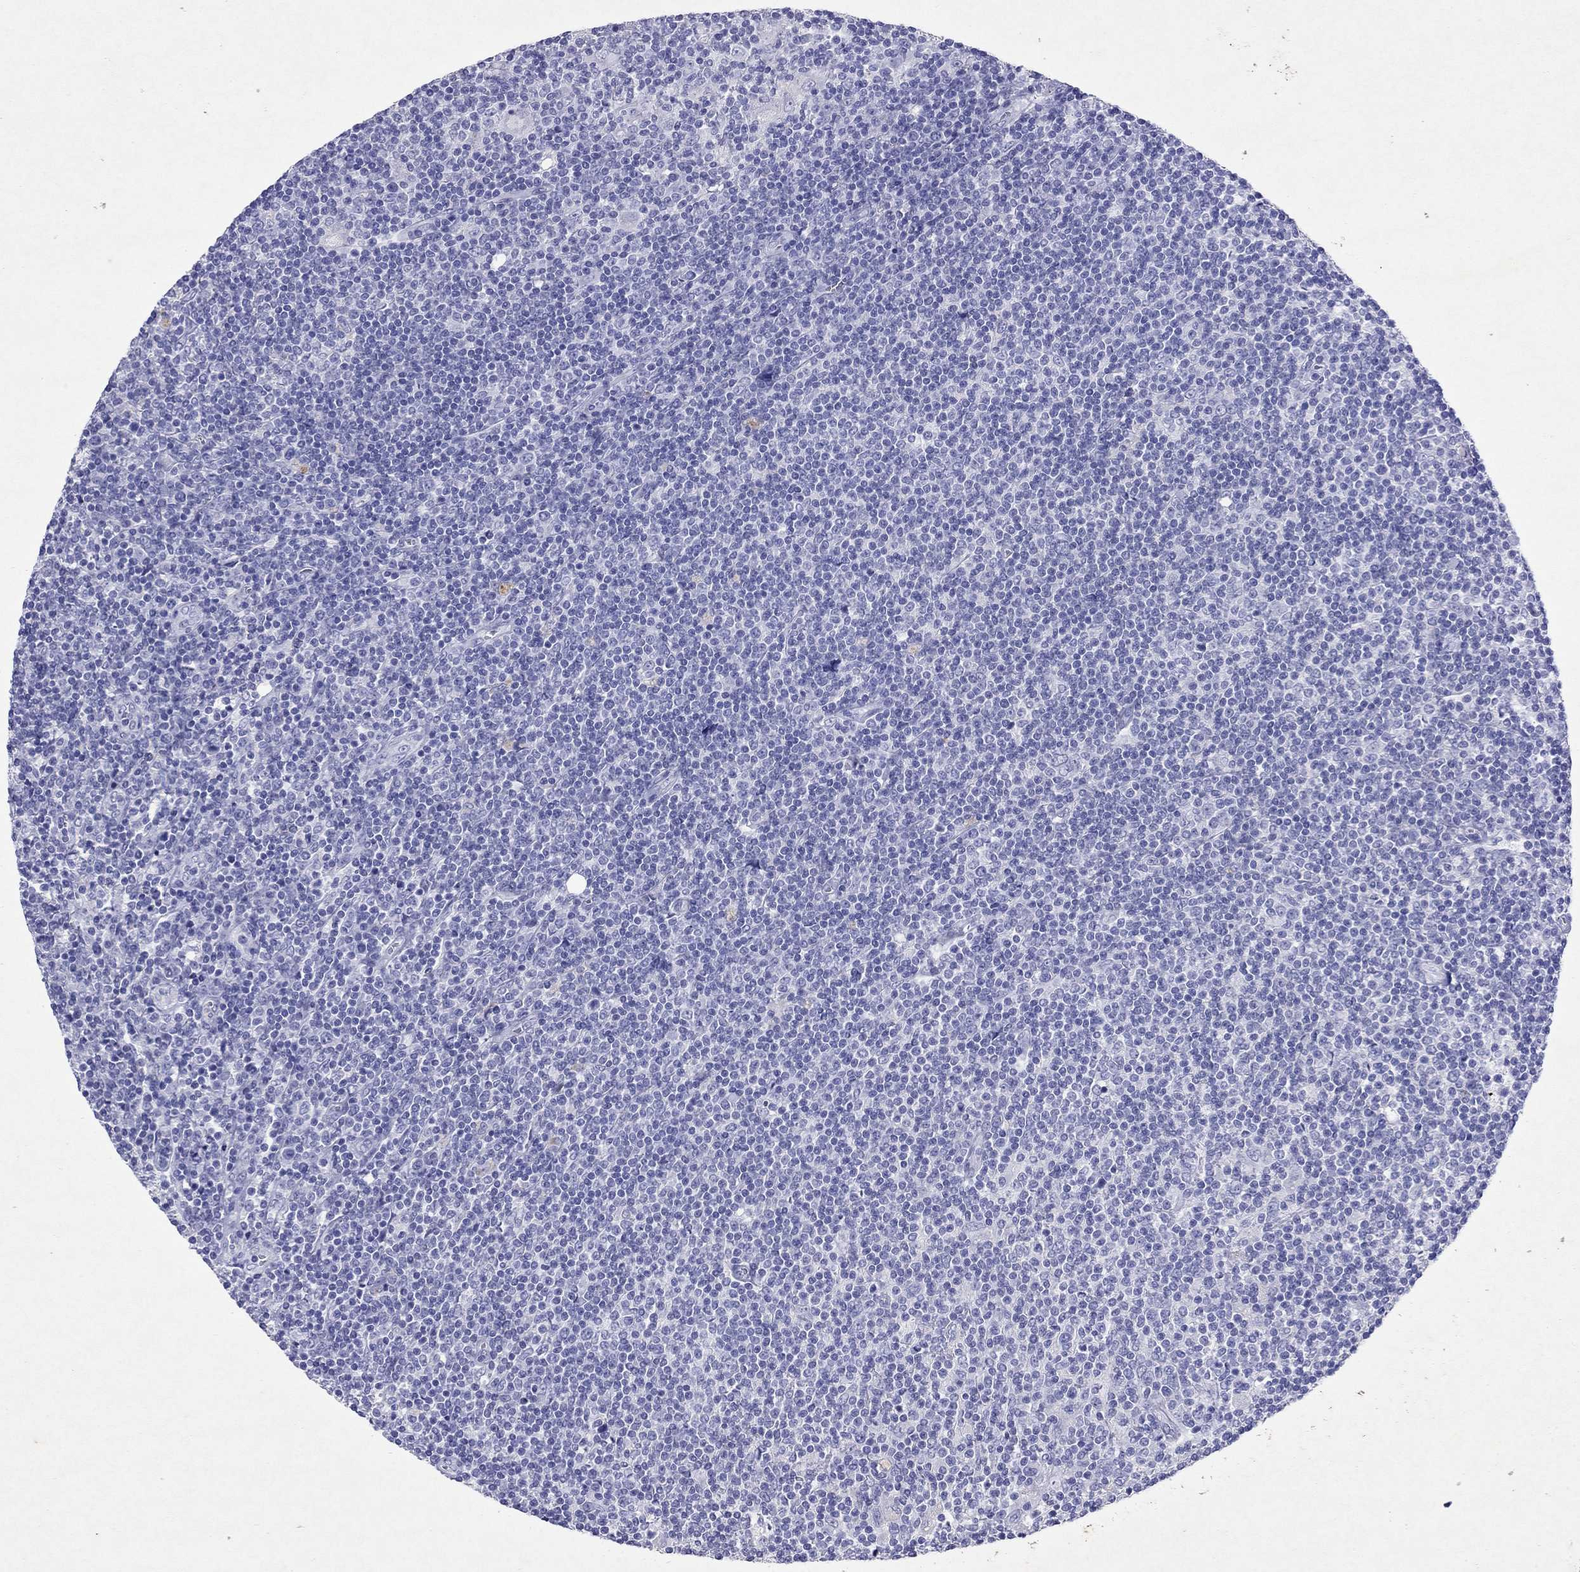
{"staining": {"intensity": "negative", "quantity": "none", "location": "none"}, "tissue": "lymphoma", "cell_type": "Tumor cells", "image_type": "cancer", "snomed": [{"axis": "morphology", "description": "Hodgkin's disease, NOS"}, {"axis": "topography", "description": "Lymph node"}], "caption": "This photomicrograph is of Hodgkin's disease stained with immunohistochemistry to label a protein in brown with the nuclei are counter-stained blue. There is no expression in tumor cells. (DAB (3,3'-diaminobenzidine) immunohistochemistry, high magnification).", "gene": "ARMC12", "patient": {"sex": "male", "age": 40}}